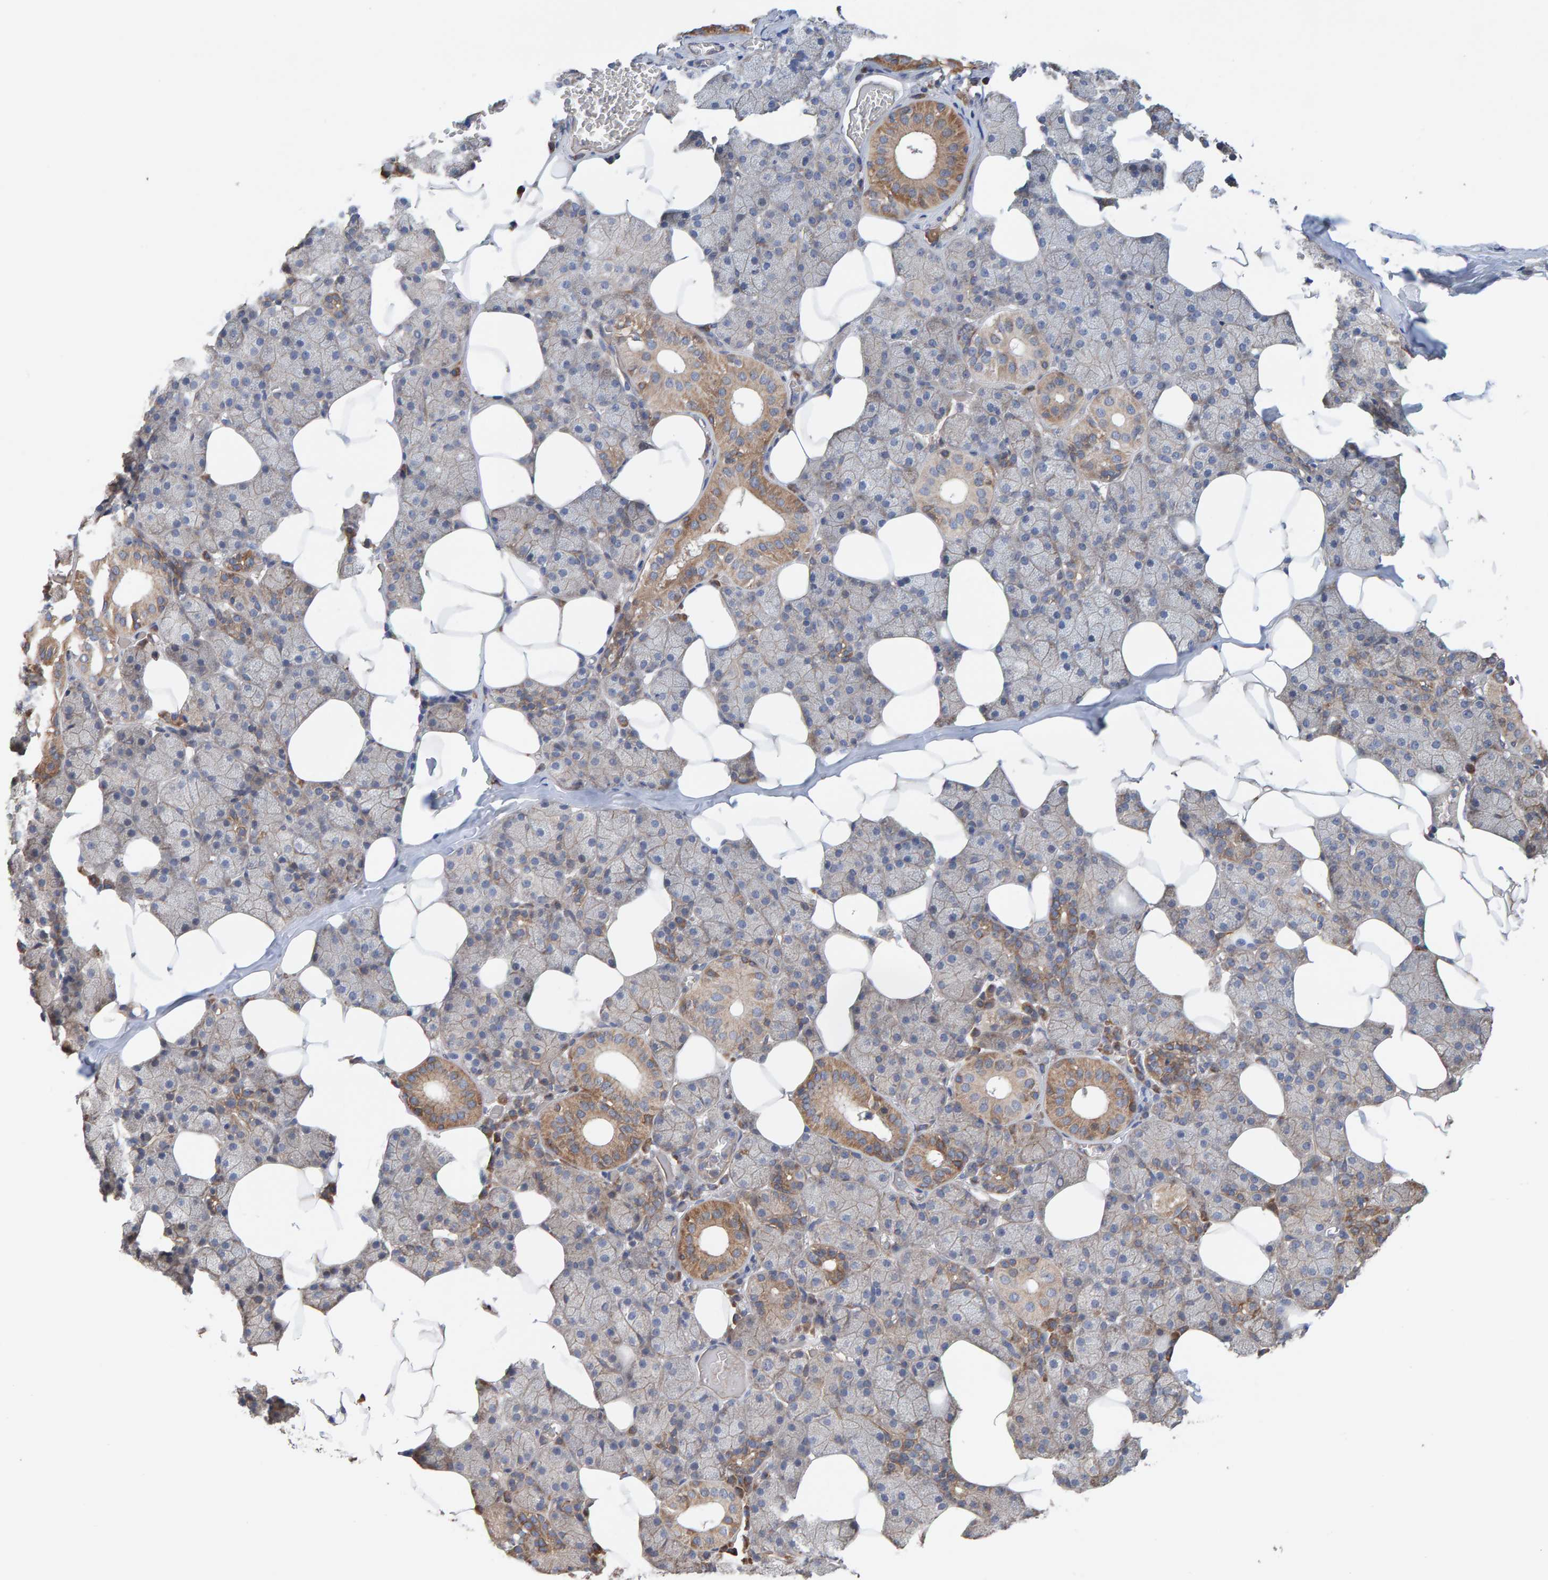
{"staining": {"intensity": "moderate", "quantity": "25%-75%", "location": "cytoplasmic/membranous"}, "tissue": "salivary gland", "cell_type": "Glandular cells", "image_type": "normal", "snomed": [{"axis": "morphology", "description": "Normal tissue, NOS"}, {"axis": "topography", "description": "Salivary gland"}], "caption": "High-power microscopy captured an immunohistochemistry (IHC) photomicrograph of benign salivary gland, revealing moderate cytoplasmic/membranous staining in approximately 25%-75% of glandular cells.", "gene": "LRSAM1", "patient": {"sex": "female", "age": 33}}